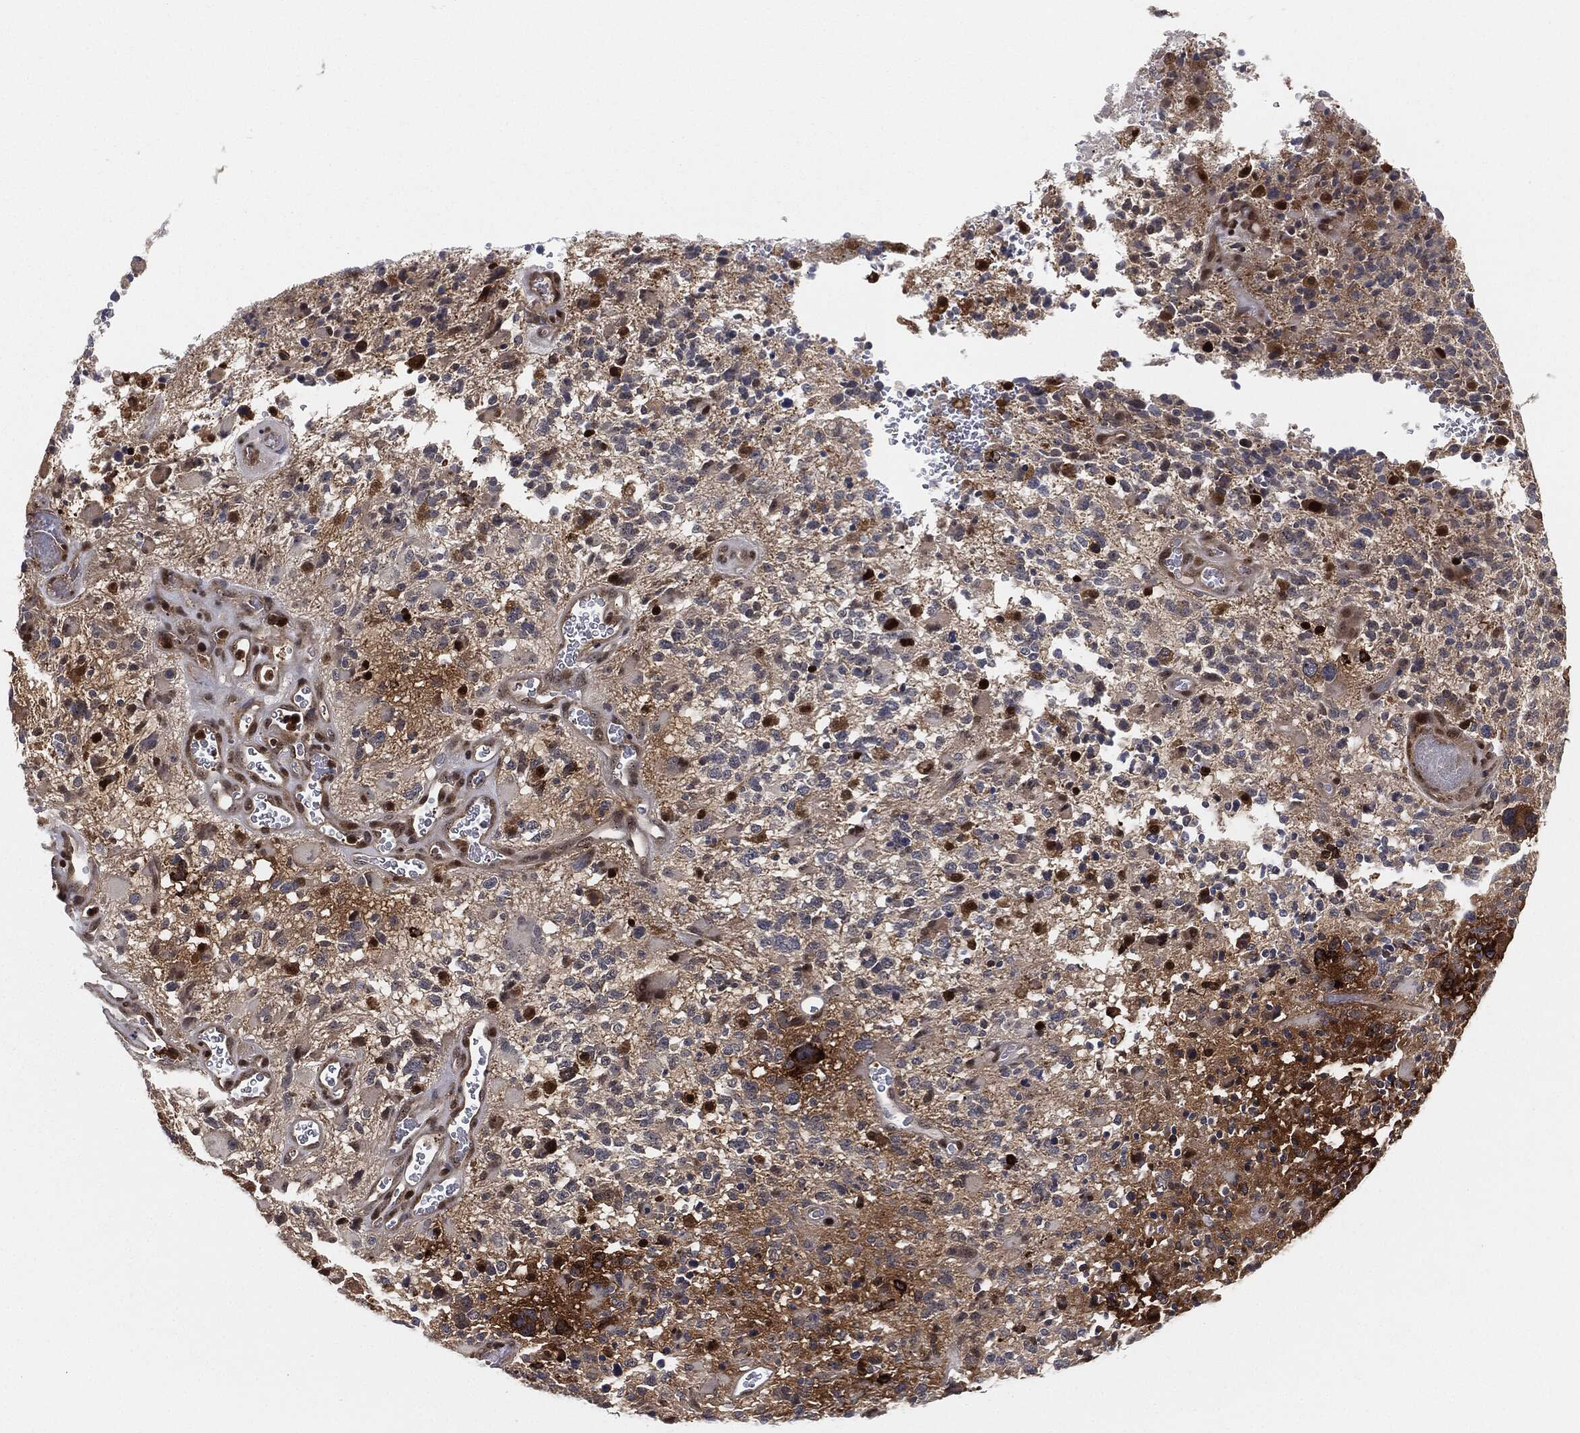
{"staining": {"intensity": "negative", "quantity": "none", "location": "none"}, "tissue": "glioma", "cell_type": "Tumor cells", "image_type": "cancer", "snomed": [{"axis": "morphology", "description": "Glioma, malignant, High grade"}, {"axis": "topography", "description": "Brain"}], "caption": "Tumor cells are negative for brown protein staining in glioma.", "gene": "CAPRIN2", "patient": {"sex": "female", "age": 71}}